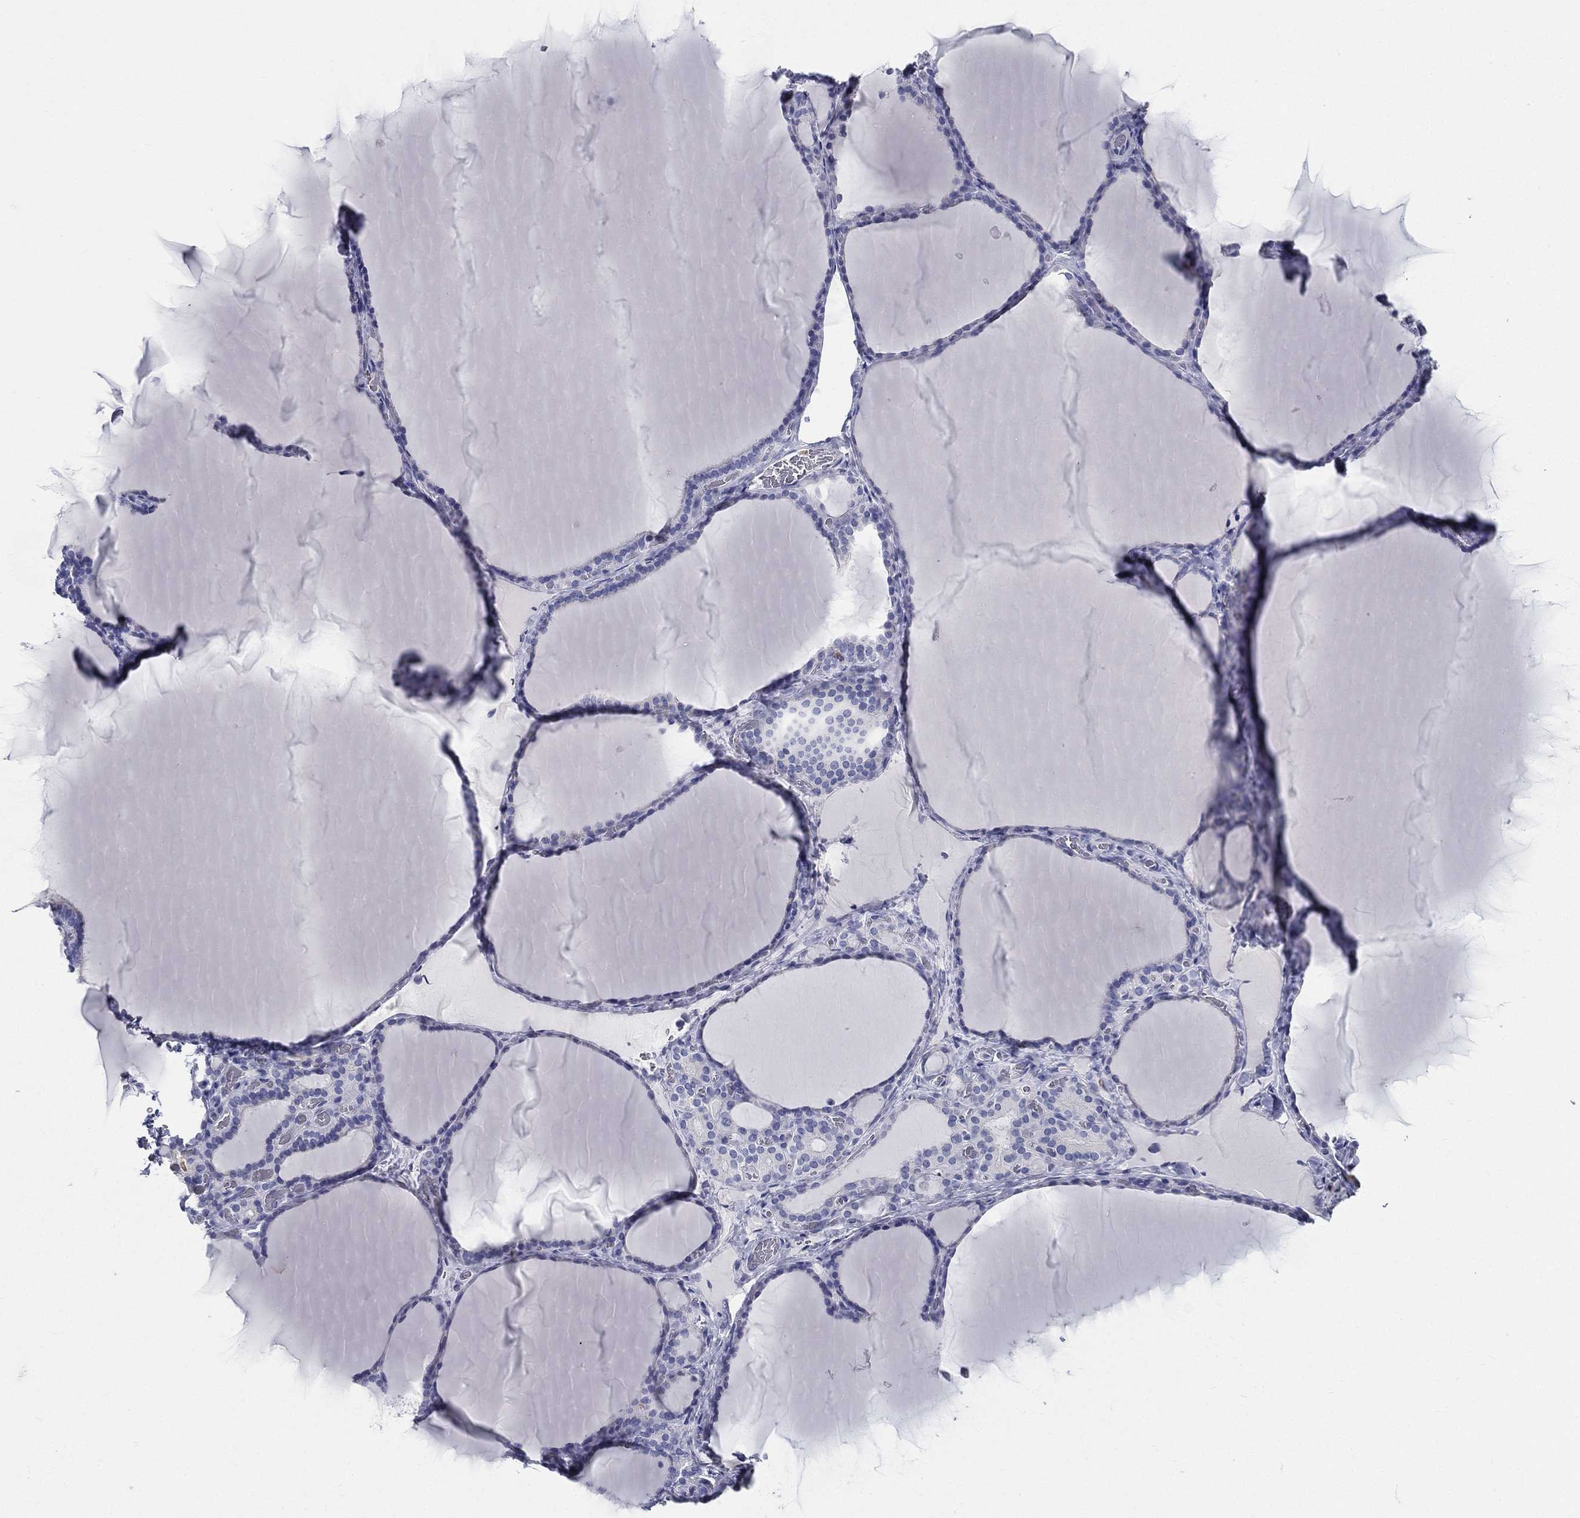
{"staining": {"intensity": "negative", "quantity": "none", "location": "none"}, "tissue": "thyroid gland", "cell_type": "Glandular cells", "image_type": "normal", "snomed": [{"axis": "morphology", "description": "Normal tissue, NOS"}, {"axis": "morphology", "description": "Hyperplasia, NOS"}, {"axis": "topography", "description": "Thyroid gland"}], "caption": "Immunohistochemistry (IHC) micrograph of normal thyroid gland: thyroid gland stained with DAB reveals no significant protein staining in glandular cells.", "gene": "DEFB121", "patient": {"sex": "female", "age": 27}}